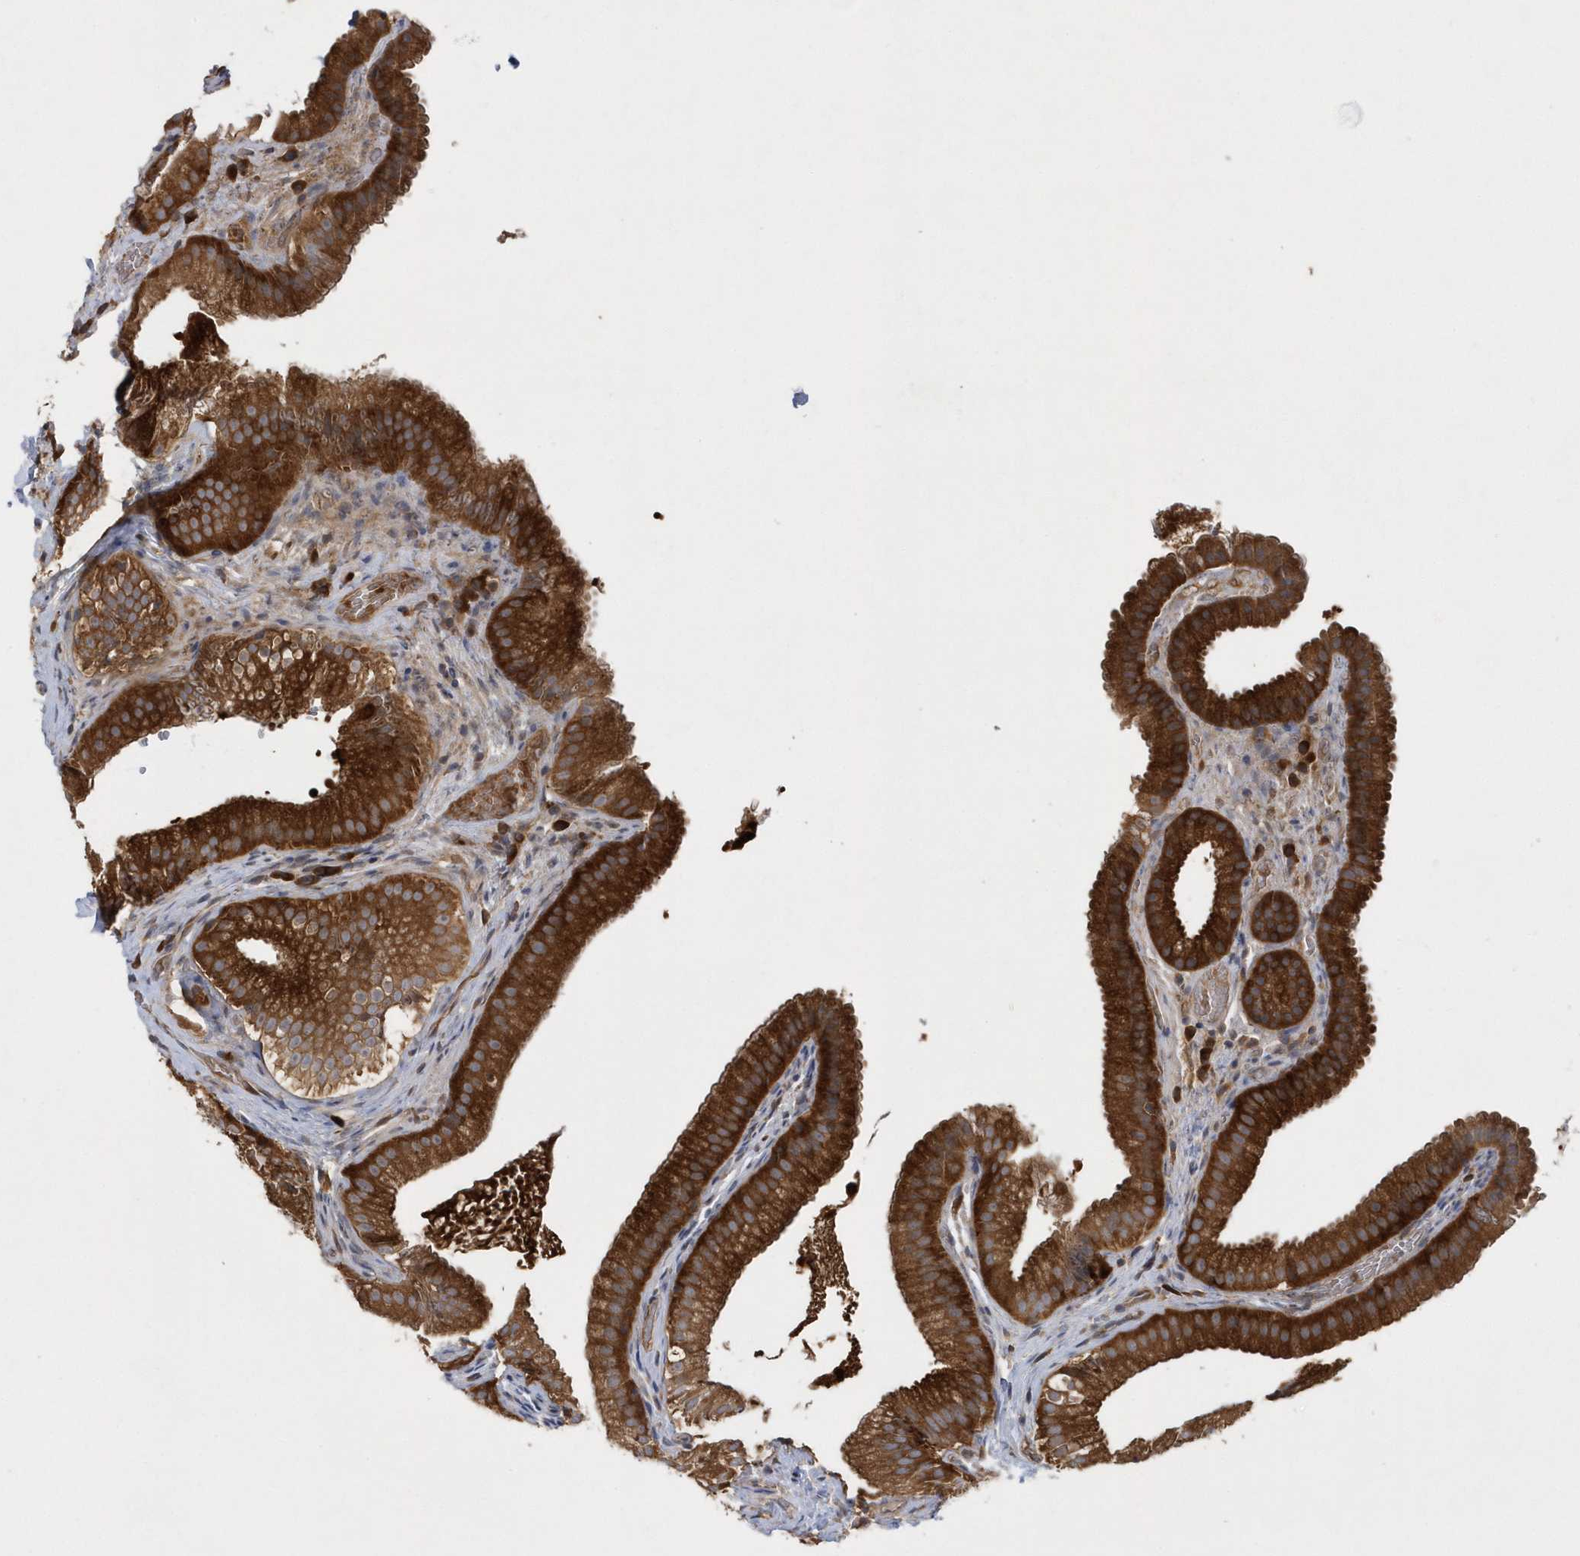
{"staining": {"intensity": "strong", "quantity": ">75%", "location": "cytoplasmic/membranous"}, "tissue": "gallbladder", "cell_type": "Glandular cells", "image_type": "normal", "snomed": [{"axis": "morphology", "description": "Normal tissue, NOS"}, {"axis": "topography", "description": "Gallbladder"}], "caption": "An IHC micrograph of unremarkable tissue is shown. Protein staining in brown labels strong cytoplasmic/membranous positivity in gallbladder within glandular cells.", "gene": "PAICS", "patient": {"sex": "female", "age": 30}}